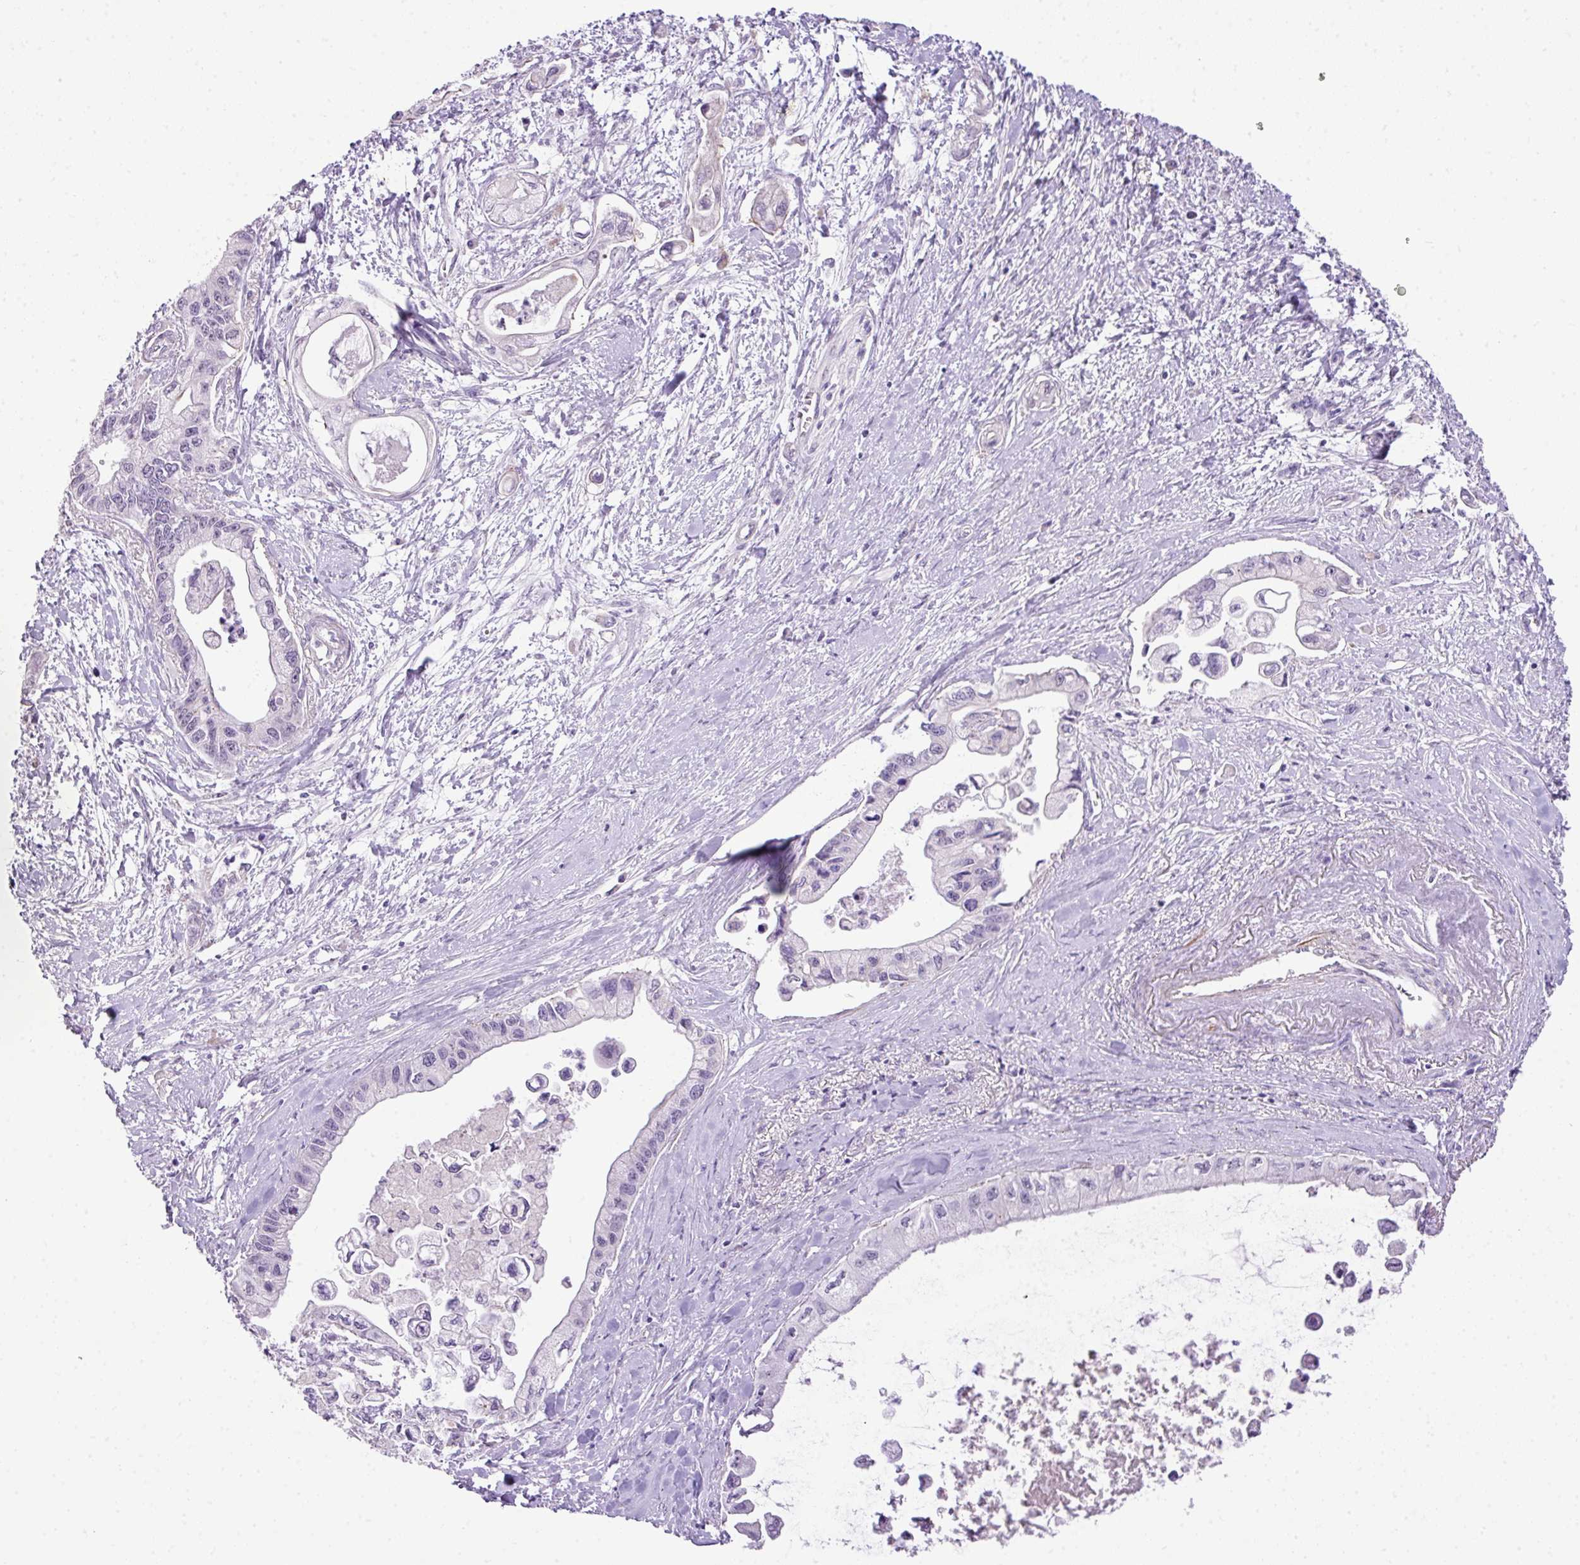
{"staining": {"intensity": "negative", "quantity": "none", "location": "none"}, "tissue": "pancreatic cancer", "cell_type": "Tumor cells", "image_type": "cancer", "snomed": [{"axis": "morphology", "description": "Adenocarcinoma, NOS"}, {"axis": "topography", "description": "Pancreas"}], "caption": "Human pancreatic adenocarcinoma stained for a protein using immunohistochemistry (IHC) demonstrates no expression in tumor cells.", "gene": "DIP2A", "patient": {"sex": "male", "age": 61}}